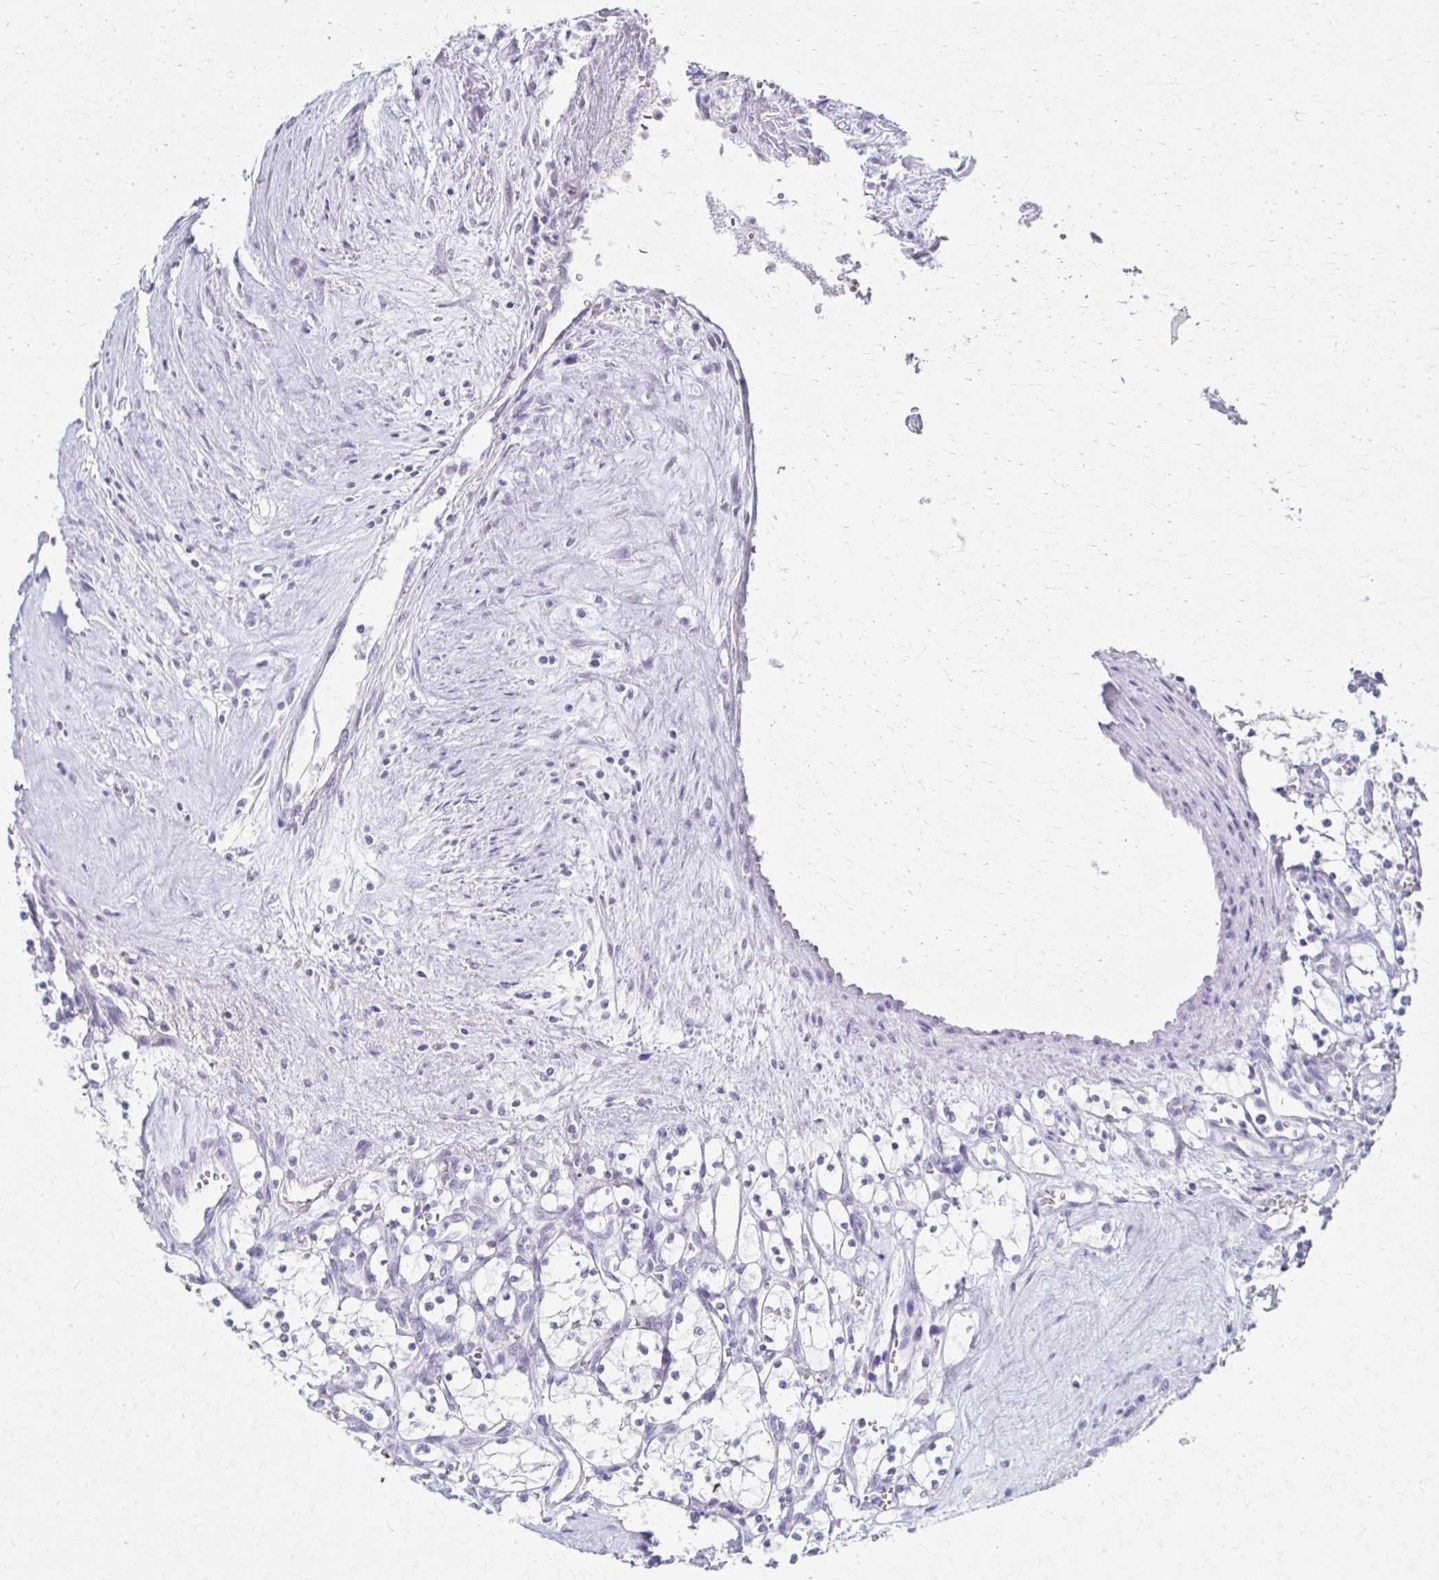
{"staining": {"intensity": "negative", "quantity": "none", "location": "none"}, "tissue": "renal cancer", "cell_type": "Tumor cells", "image_type": "cancer", "snomed": [{"axis": "morphology", "description": "Adenocarcinoma, NOS"}, {"axis": "topography", "description": "Kidney"}], "caption": "IHC of human renal cancer (adenocarcinoma) reveals no positivity in tumor cells.", "gene": "MORC4", "patient": {"sex": "female", "age": 69}}